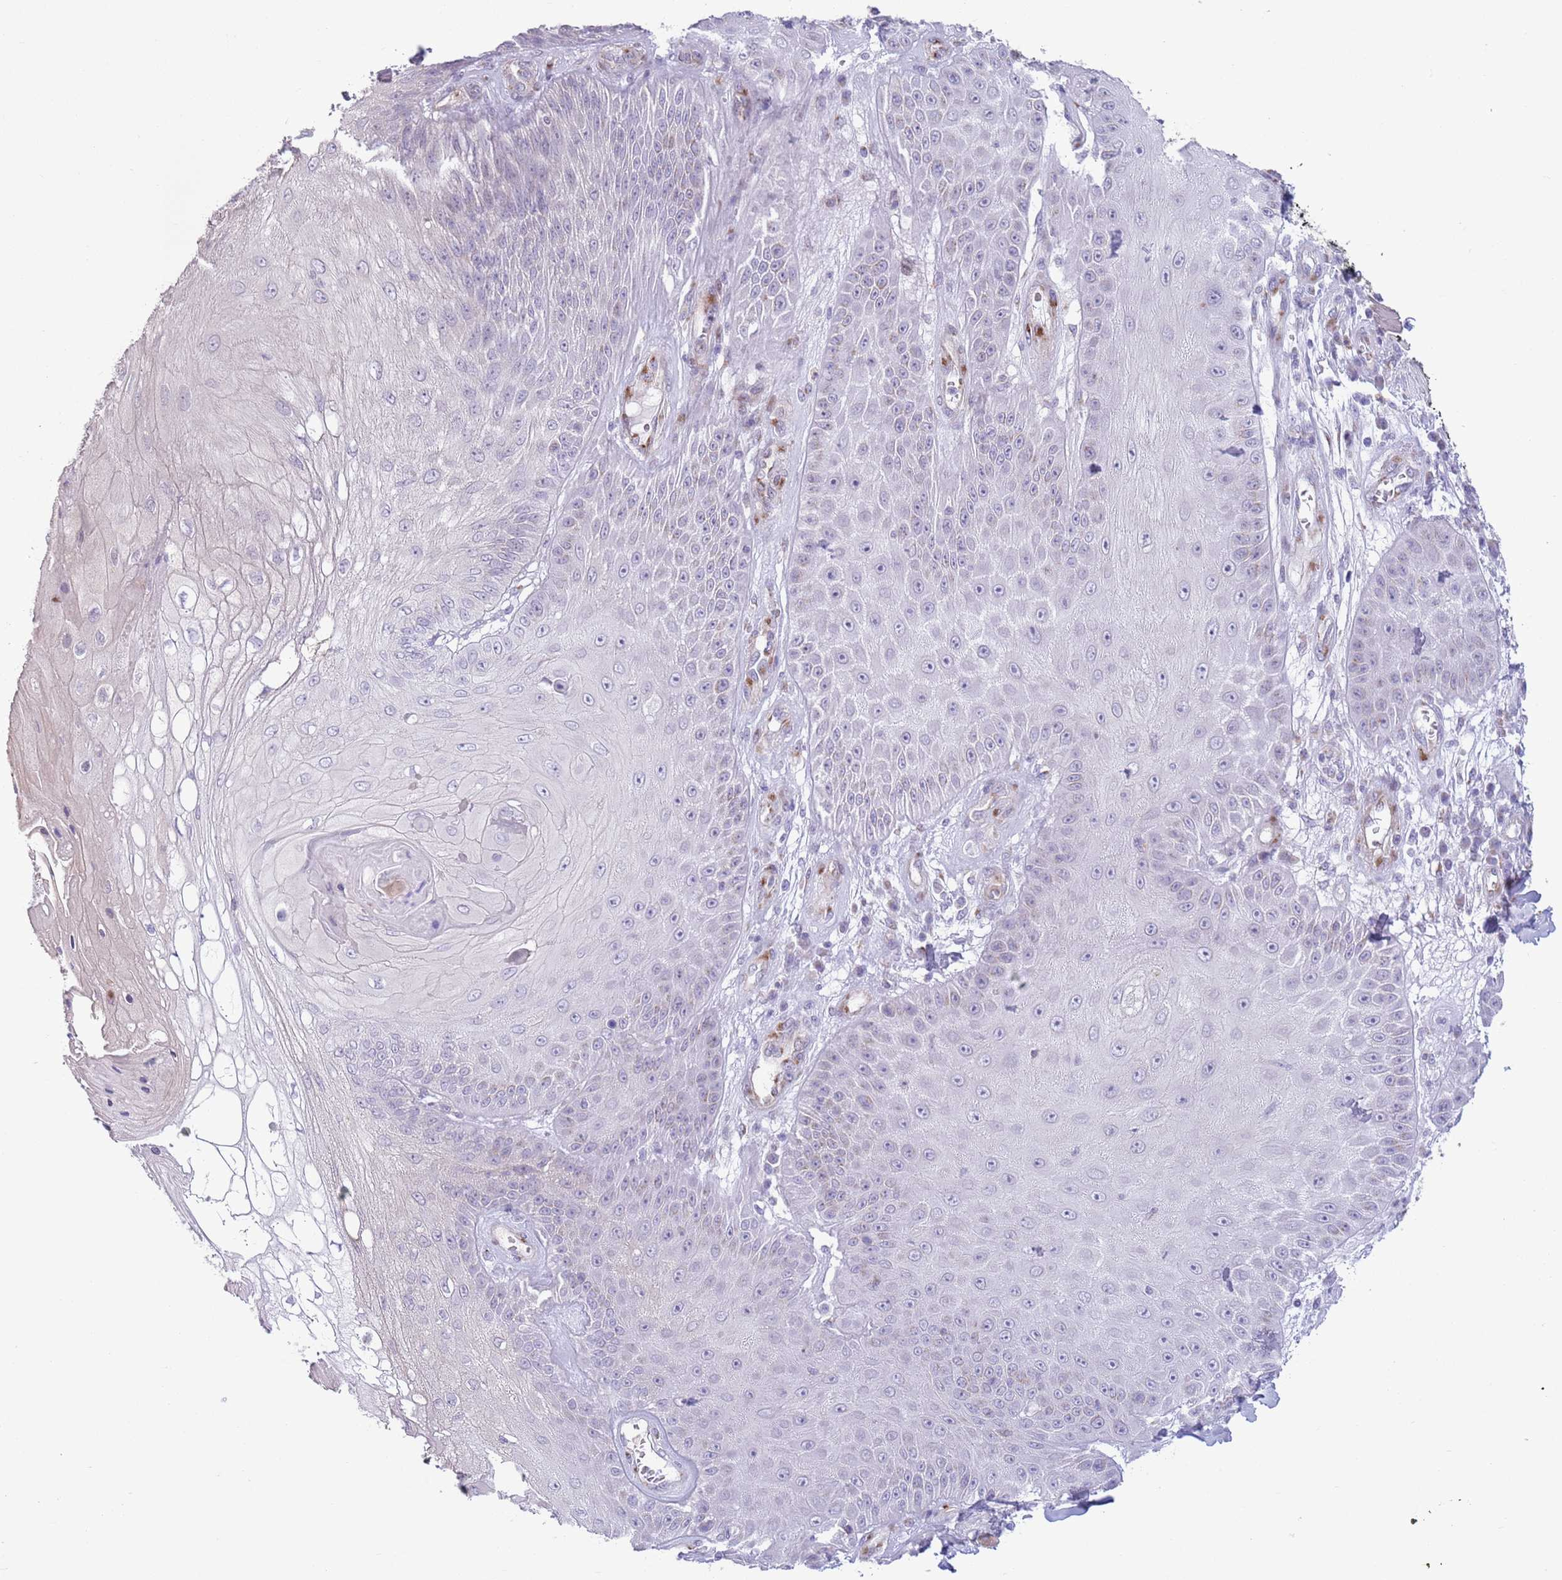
{"staining": {"intensity": "negative", "quantity": "none", "location": "none"}, "tissue": "skin cancer", "cell_type": "Tumor cells", "image_type": "cancer", "snomed": [{"axis": "morphology", "description": "Squamous cell carcinoma, NOS"}, {"axis": "topography", "description": "Skin"}], "caption": "A high-resolution histopathology image shows immunohistochemistry staining of skin cancer (squamous cell carcinoma), which reveals no significant staining in tumor cells.", "gene": "C20orf96", "patient": {"sex": "male", "age": 70}}